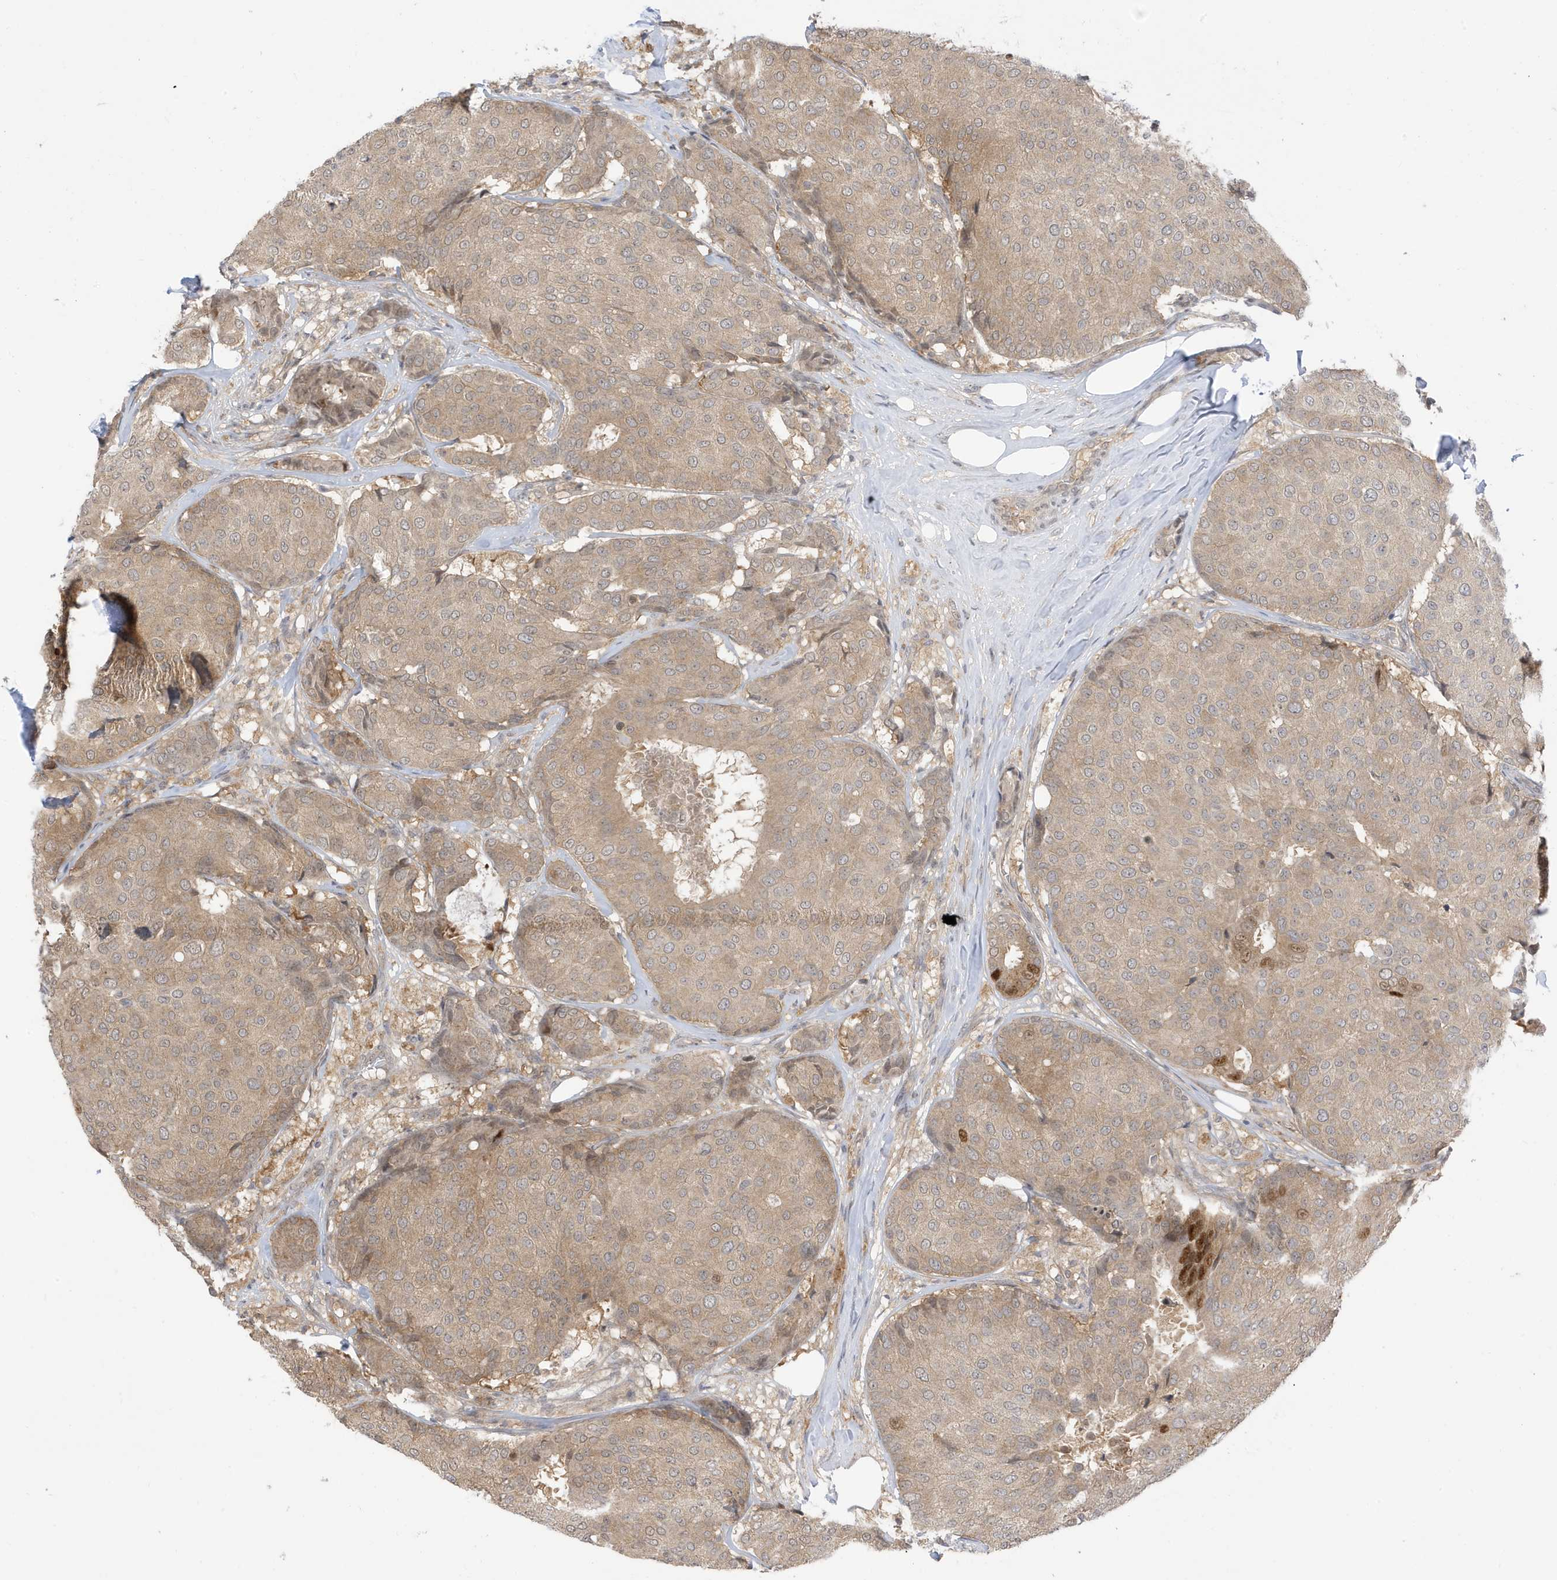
{"staining": {"intensity": "weak", "quantity": ">75%", "location": "cytoplasmic/membranous"}, "tissue": "breast cancer", "cell_type": "Tumor cells", "image_type": "cancer", "snomed": [{"axis": "morphology", "description": "Duct carcinoma"}, {"axis": "topography", "description": "Breast"}], "caption": "Breast cancer (intraductal carcinoma) stained with a protein marker demonstrates weak staining in tumor cells.", "gene": "TAB3", "patient": {"sex": "female", "age": 75}}